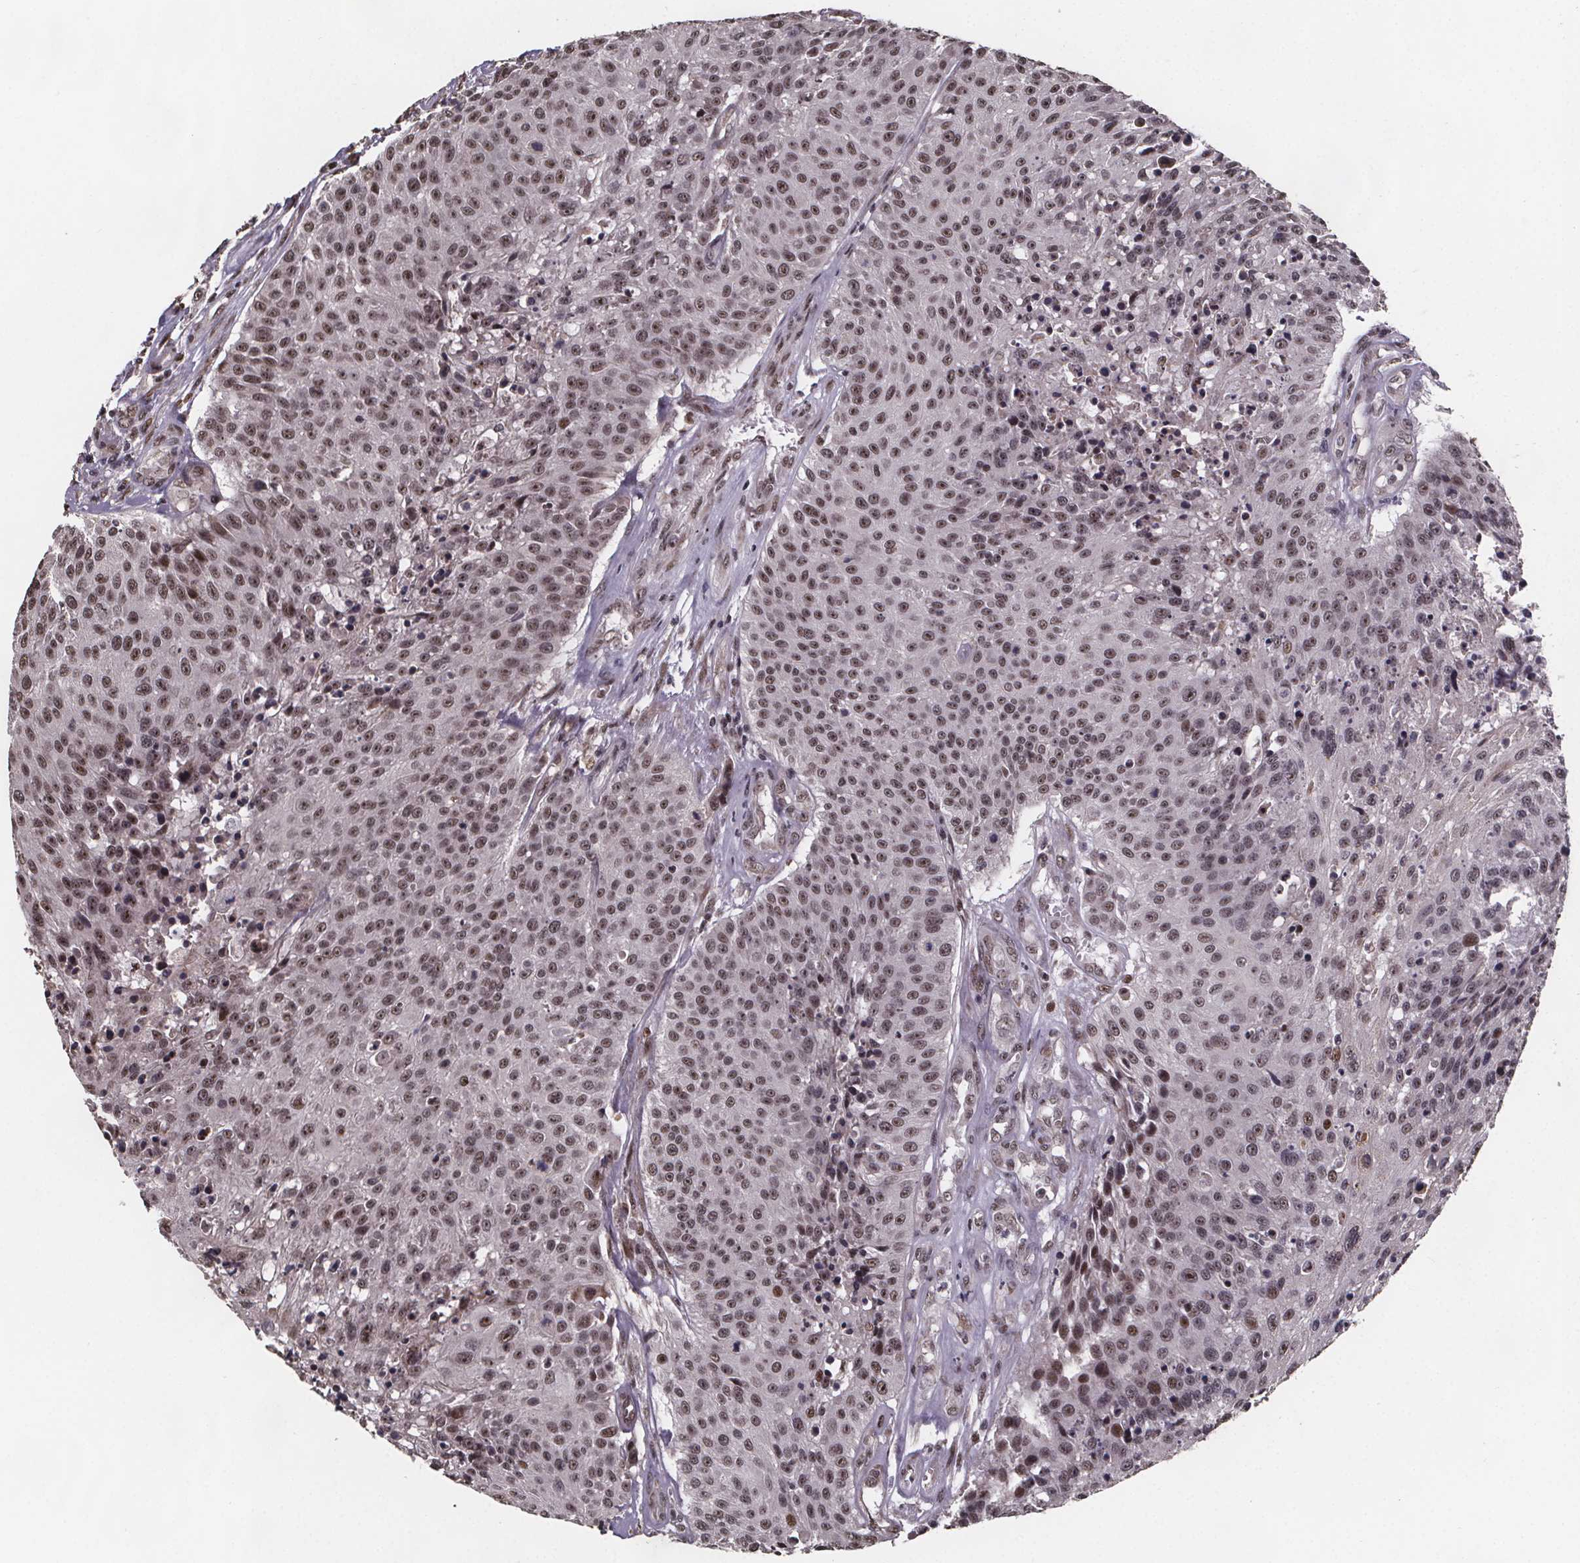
{"staining": {"intensity": "moderate", "quantity": ">75%", "location": "nuclear"}, "tissue": "urothelial cancer", "cell_type": "Tumor cells", "image_type": "cancer", "snomed": [{"axis": "morphology", "description": "Urothelial carcinoma, NOS"}, {"axis": "topography", "description": "Urinary bladder"}], "caption": "This histopathology image exhibits transitional cell carcinoma stained with IHC to label a protein in brown. The nuclear of tumor cells show moderate positivity for the protein. Nuclei are counter-stained blue.", "gene": "U2SURP", "patient": {"sex": "male", "age": 55}}